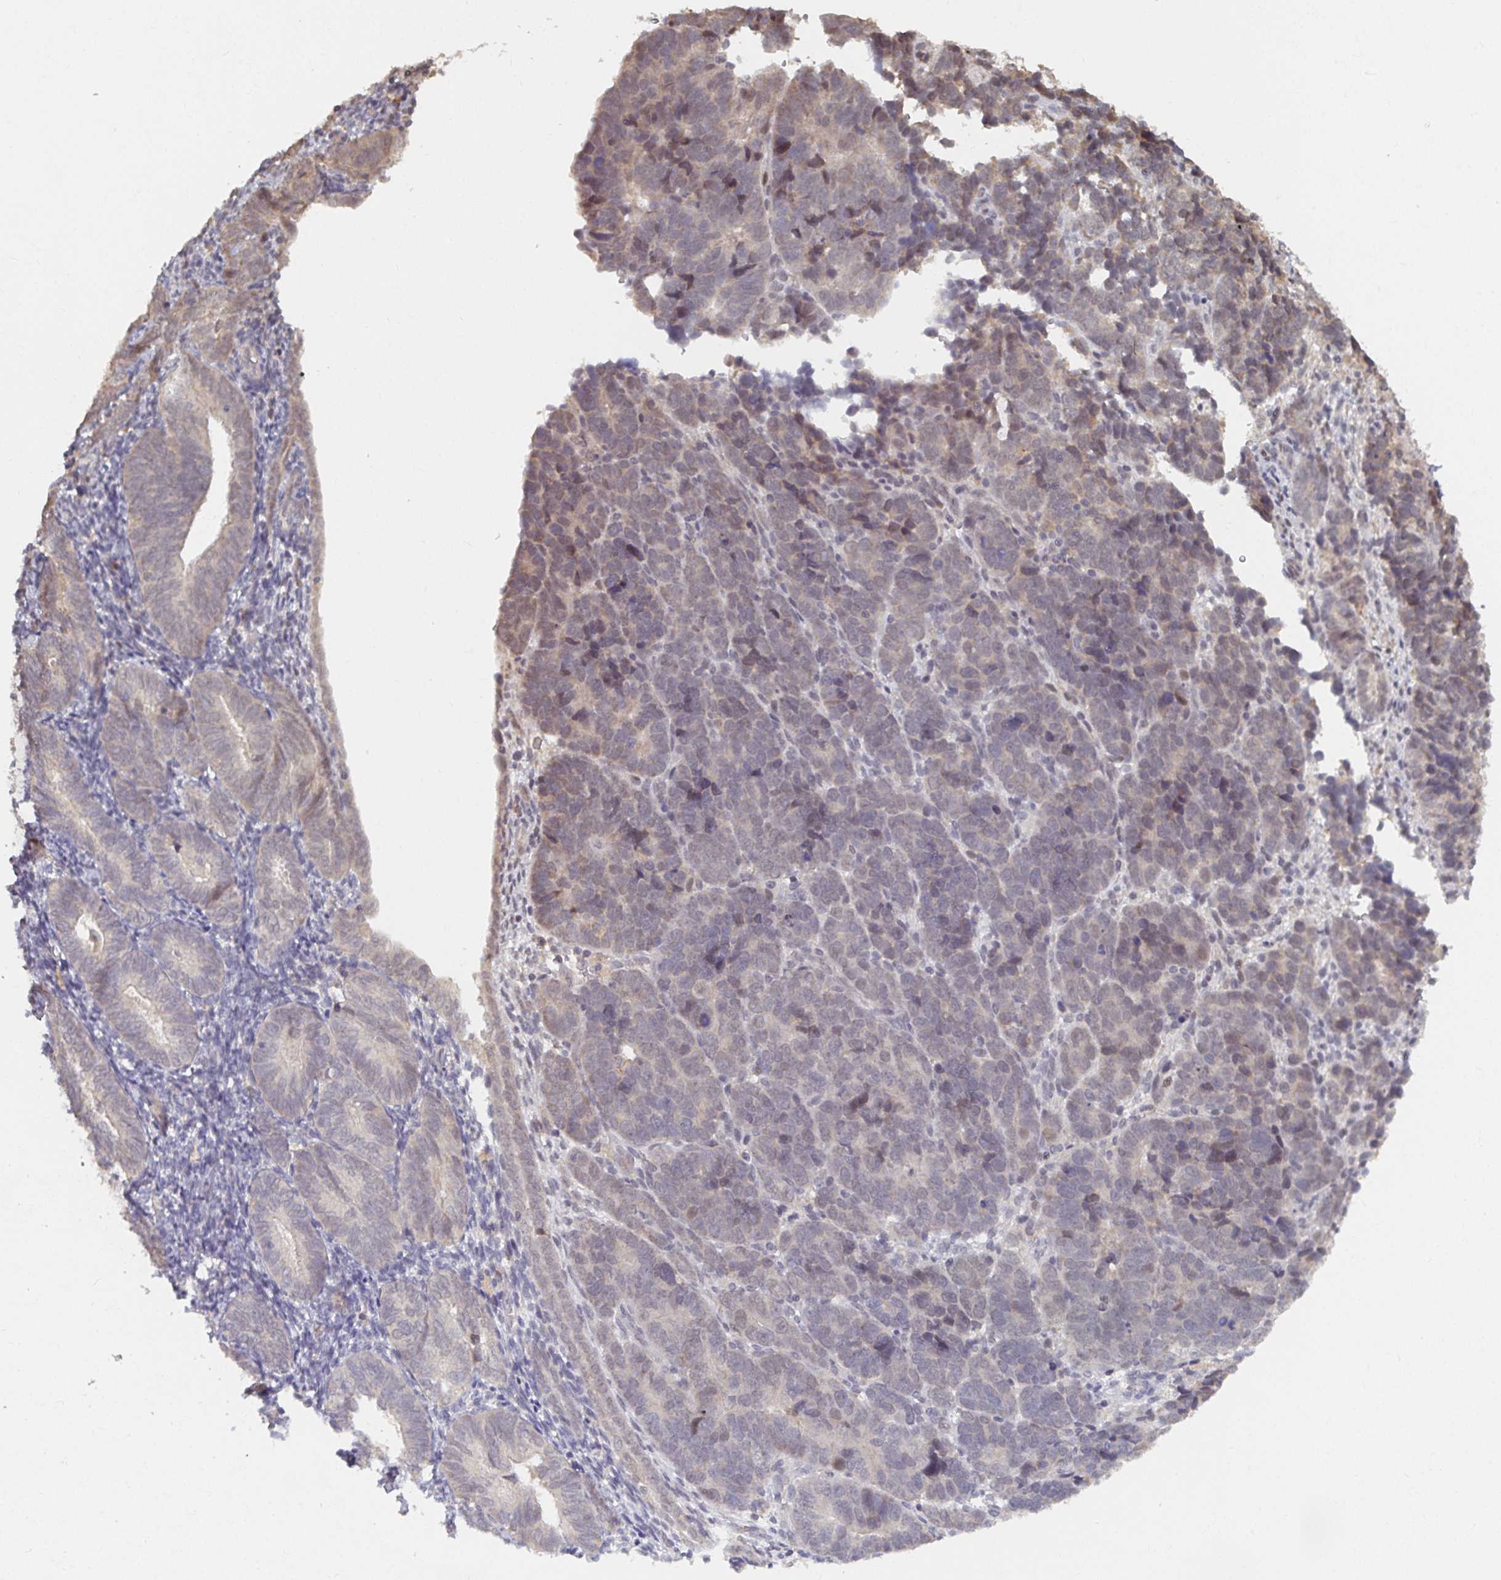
{"staining": {"intensity": "weak", "quantity": "<25%", "location": "nuclear"}, "tissue": "endometrial cancer", "cell_type": "Tumor cells", "image_type": "cancer", "snomed": [{"axis": "morphology", "description": "Adenocarcinoma, NOS"}, {"axis": "topography", "description": "Endometrium"}], "caption": "Immunohistochemical staining of human endometrial cancer exhibits no significant staining in tumor cells. The staining is performed using DAB brown chromogen with nuclei counter-stained in using hematoxylin.", "gene": "LRP5", "patient": {"sex": "female", "age": 82}}